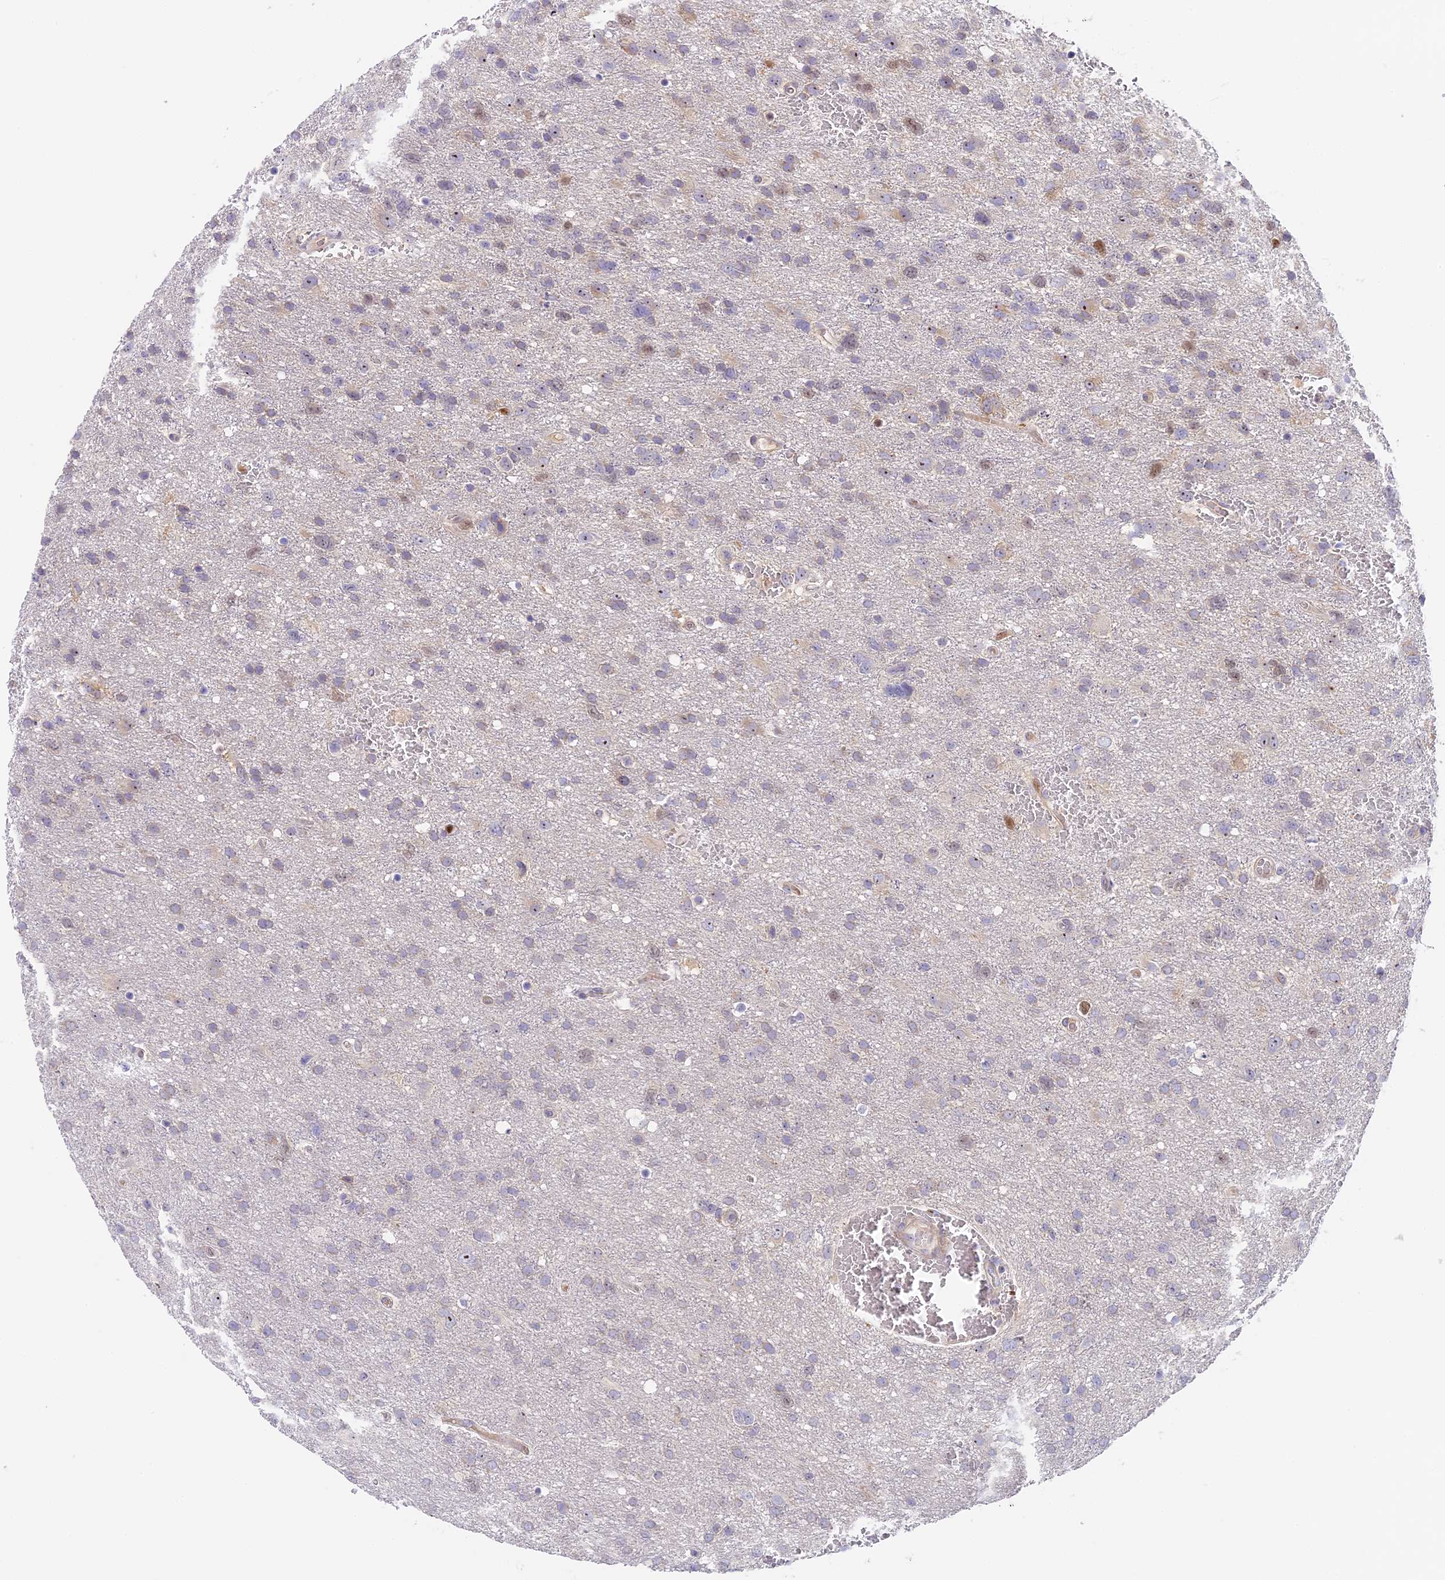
{"staining": {"intensity": "moderate", "quantity": "<25%", "location": "cytoplasmic/membranous,nuclear"}, "tissue": "glioma", "cell_type": "Tumor cells", "image_type": "cancer", "snomed": [{"axis": "morphology", "description": "Glioma, malignant, High grade"}, {"axis": "topography", "description": "Brain"}], "caption": "This is an image of immunohistochemistry staining of malignant glioma (high-grade), which shows moderate expression in the cytoplasmic/membranous and nuclear of tumor cells.", "gene": "RAD51", "patient": {"sex": "male", "age": 61}}